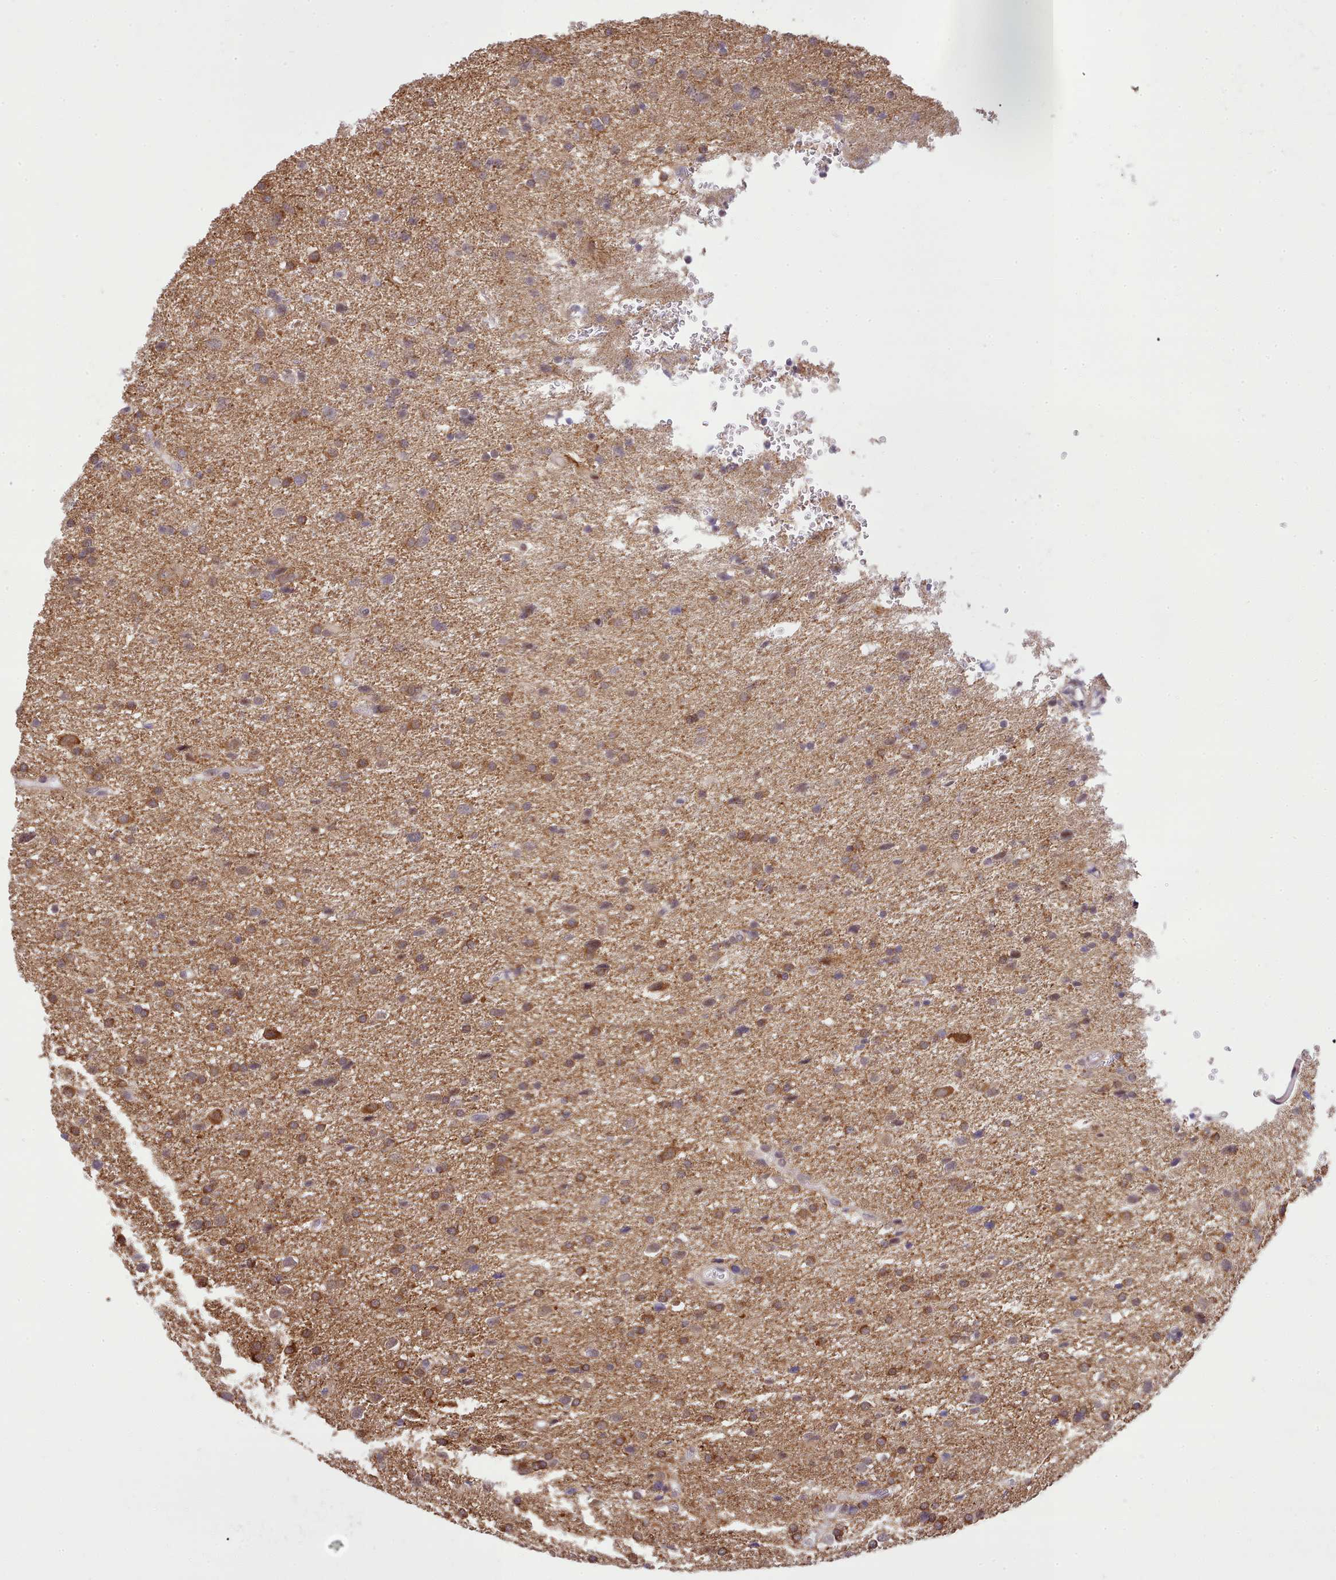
{"staining": {"intensity": "moderate", "quantity": ">75%", "location": "cytoplasmic/membranous"}, "tissue": "glioma", "cell_type": "Tumor cells", "image_type": "cancer", "snomed": [{"axis": "morphology", "description": "Glioma, malignant, Low grade"}, {"axis": "topography", "description": "Brain"}], "caption": "Protein staining exhibits moderate cytoplasmic/membranous positivity in approximately >75% of tumor cells in glioma.", "gene": "HOXB7", "patient": {"sex": "female", "age": 32}}